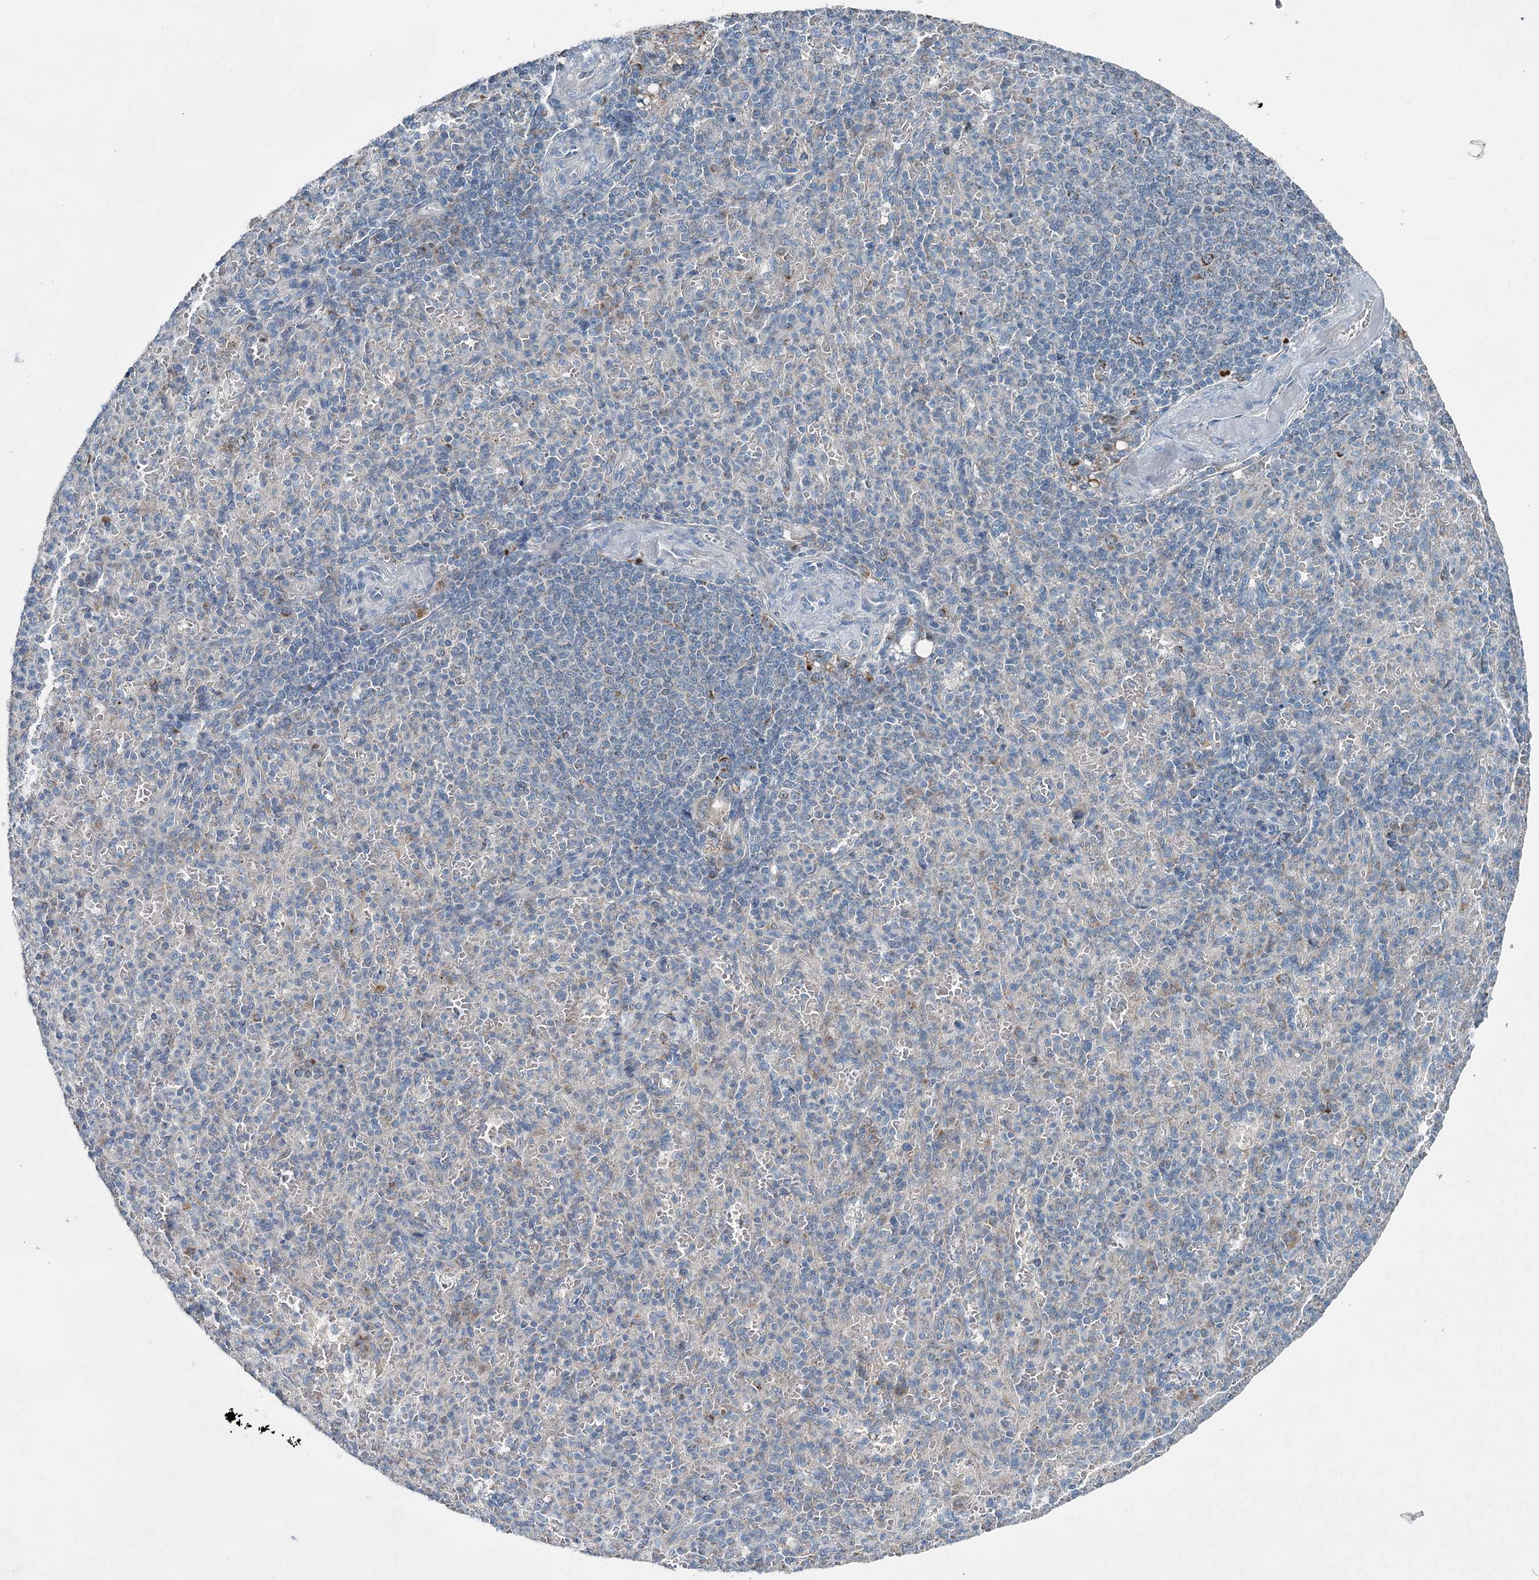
{"staining": {"intensity": "negative", "quantity": "none", "location": "none"}, "tissue": "spleen", "cell_type": "Cells in red pulp", "image_type": "normal", "snomed": [{"axis": "morphology", "description": "Normal tissue, NOS"}, {"axis": "topography", "description": "Spleen"}], "caption": "High power microscopy image of an immunohistochemistry micrograph of unremarkable spleen, revealing no significant positivity in cells in red pulp.", "gene": "CHCHD5", "patient": {"sex": "female", "age": 74}}